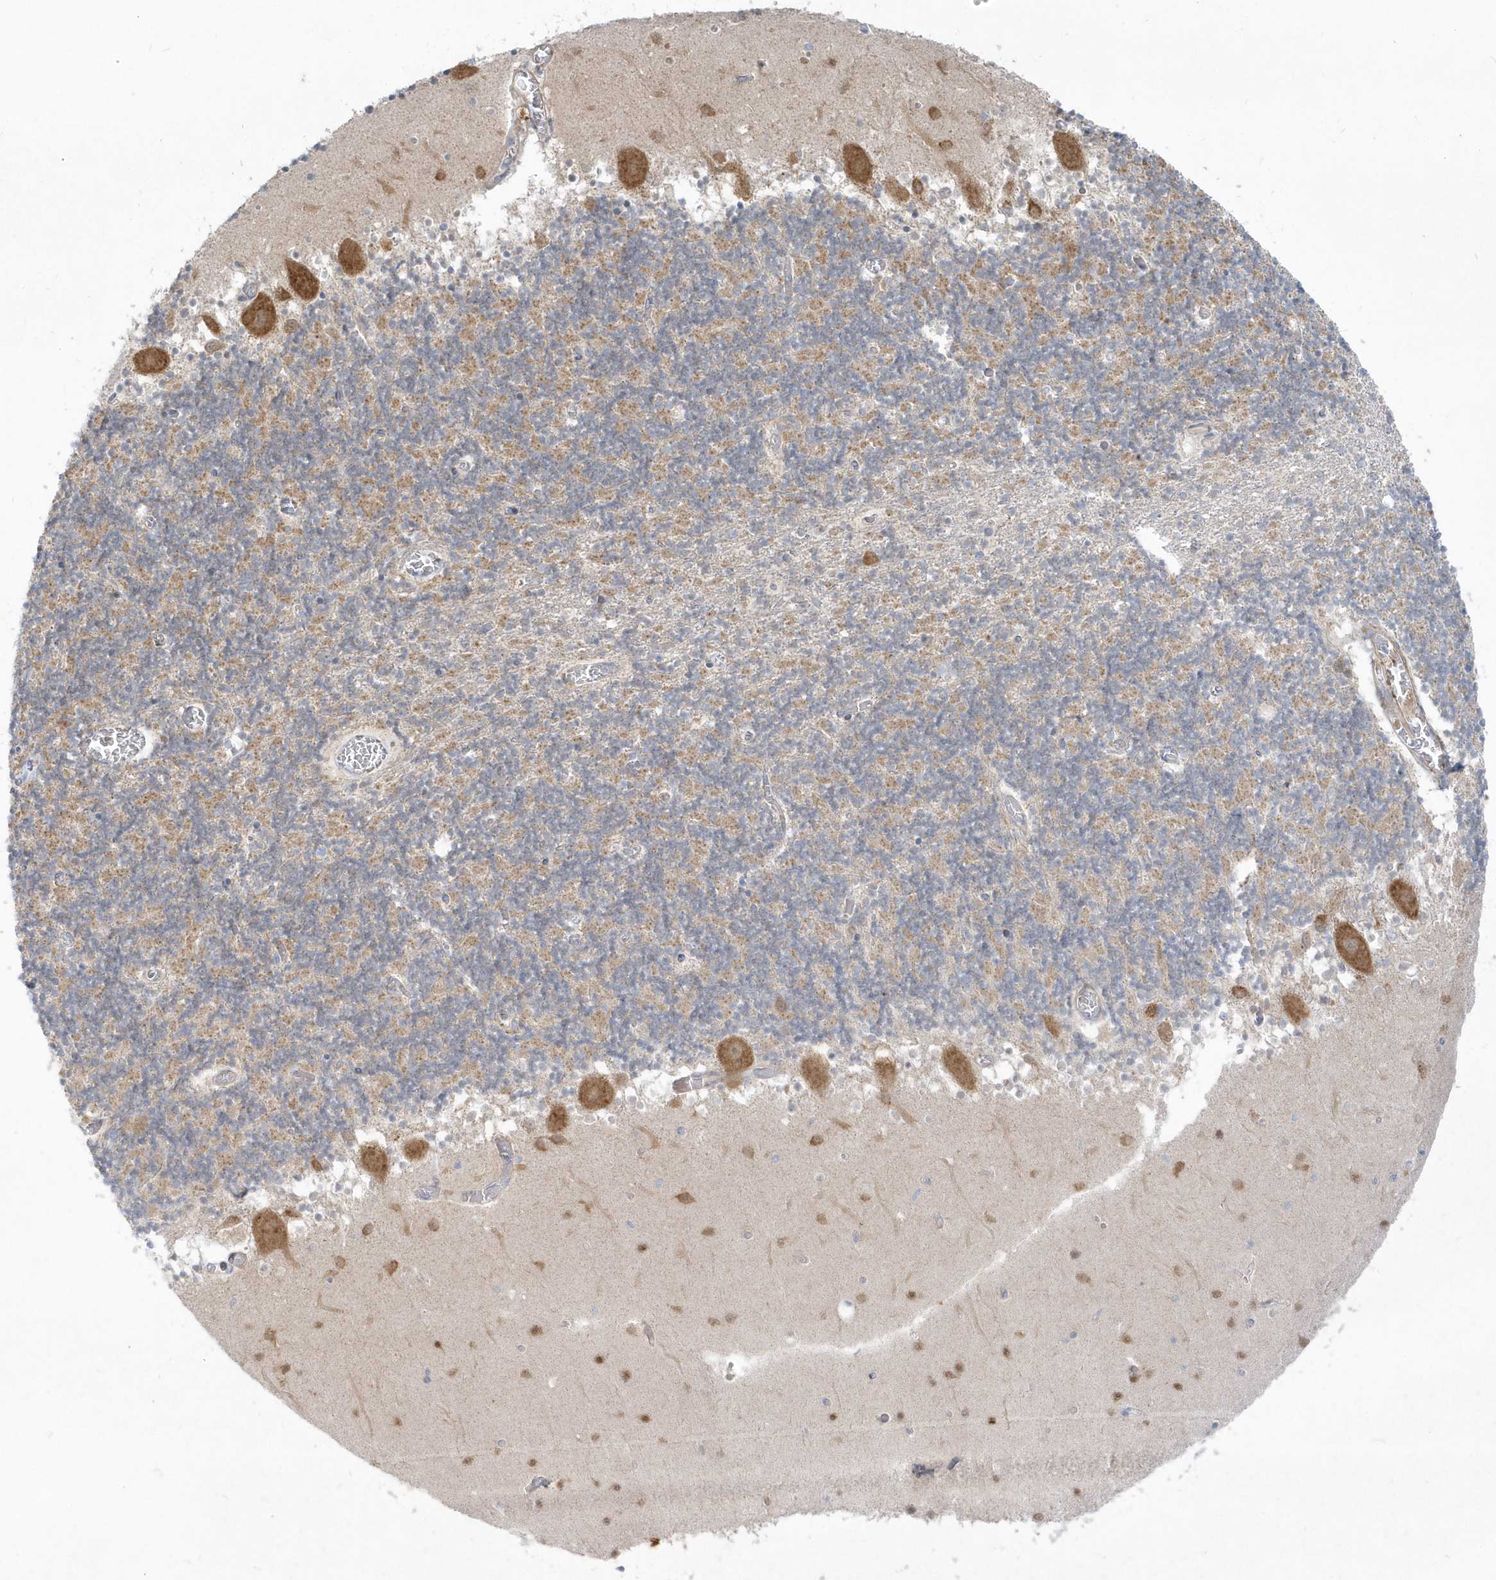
{"staining": {"intensity": "weak", "quantity": ">75%", "location": "cytoplasmic/membranous"}, "tissue": "cerebellum", "cell_type": "Cells in granular layer", "image_type": "normal", "snomed": [{"axis": "morphology", "description": "Normal tissue, NOS"}, {"axis": "topography", "description": "Cerebellum"}], "caption": "Protein expression analysis of benign human cerebellum reveals weak cytoplasmic/membranous positivity in approximately >75% of cells in granular layer. (brown staining indicates protein expression, while blue staining denotes nuclei).", "gene": "LARS1", "patient": {"sex": "female", "age": 28}}